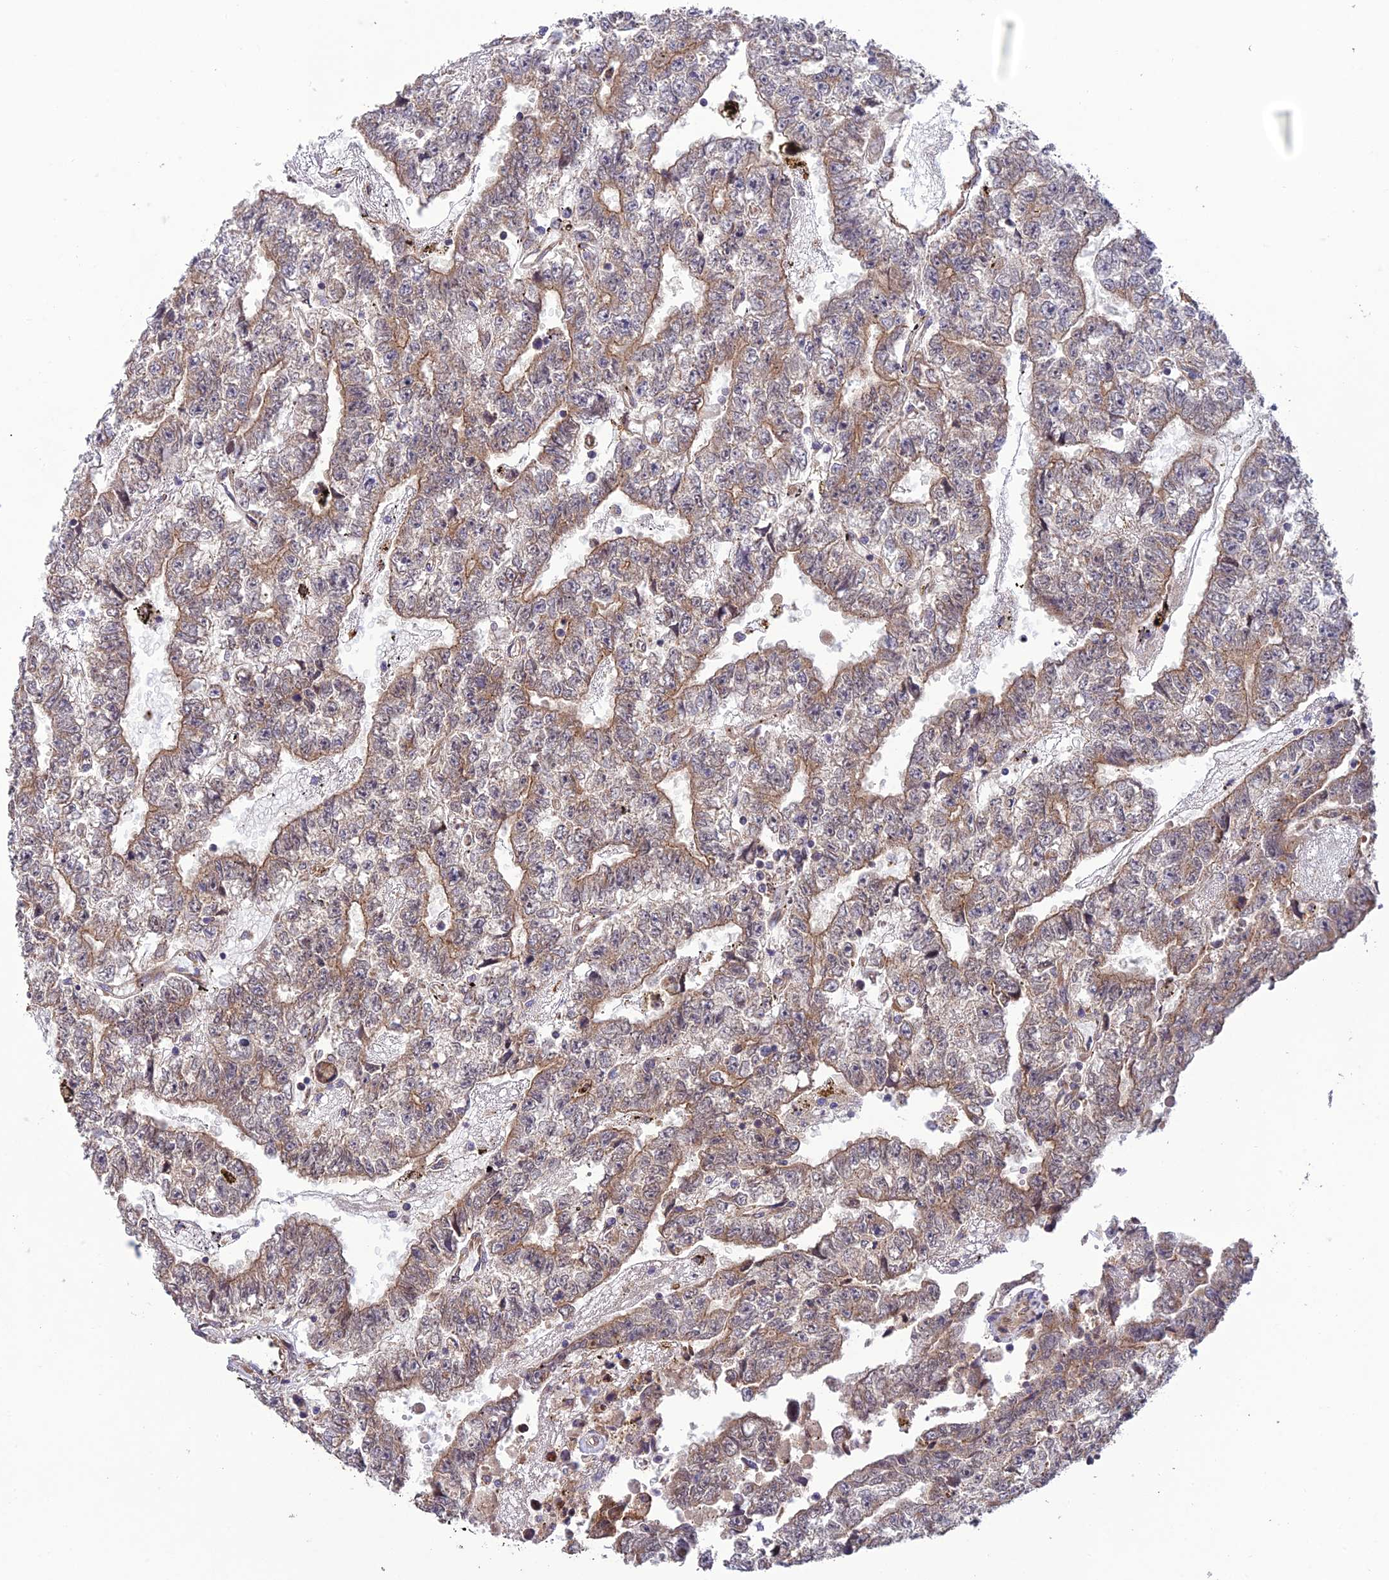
{"staining": {"intensity": "moderate", "quantity": "25%-75%", "location": "cytoplasmic/membranous"}, "tissue": "testis cancer", "cell_type": "Tumor cells", "image_type": "cancer", "snomed": [{"axis": "morphology", "description": "Carcinoma, Embryonal, NOS"}, {"axis": "topography", "description": "Testis"}], "caption": "Embryonal carcinoma (testis) tissue demonstrates moderate cytoplasmic/membranous staining in approximately 25%-75% of tumor cells, visualized by immunohistochemistry. (Stains: DAB (3,3'-diaminobenzidine) in brown, nuclei in blue, Microscopy: brightfield microscopy at high magnification).", "gene": "MRNIP", "patient": {"sex": "male", "age": 25}}